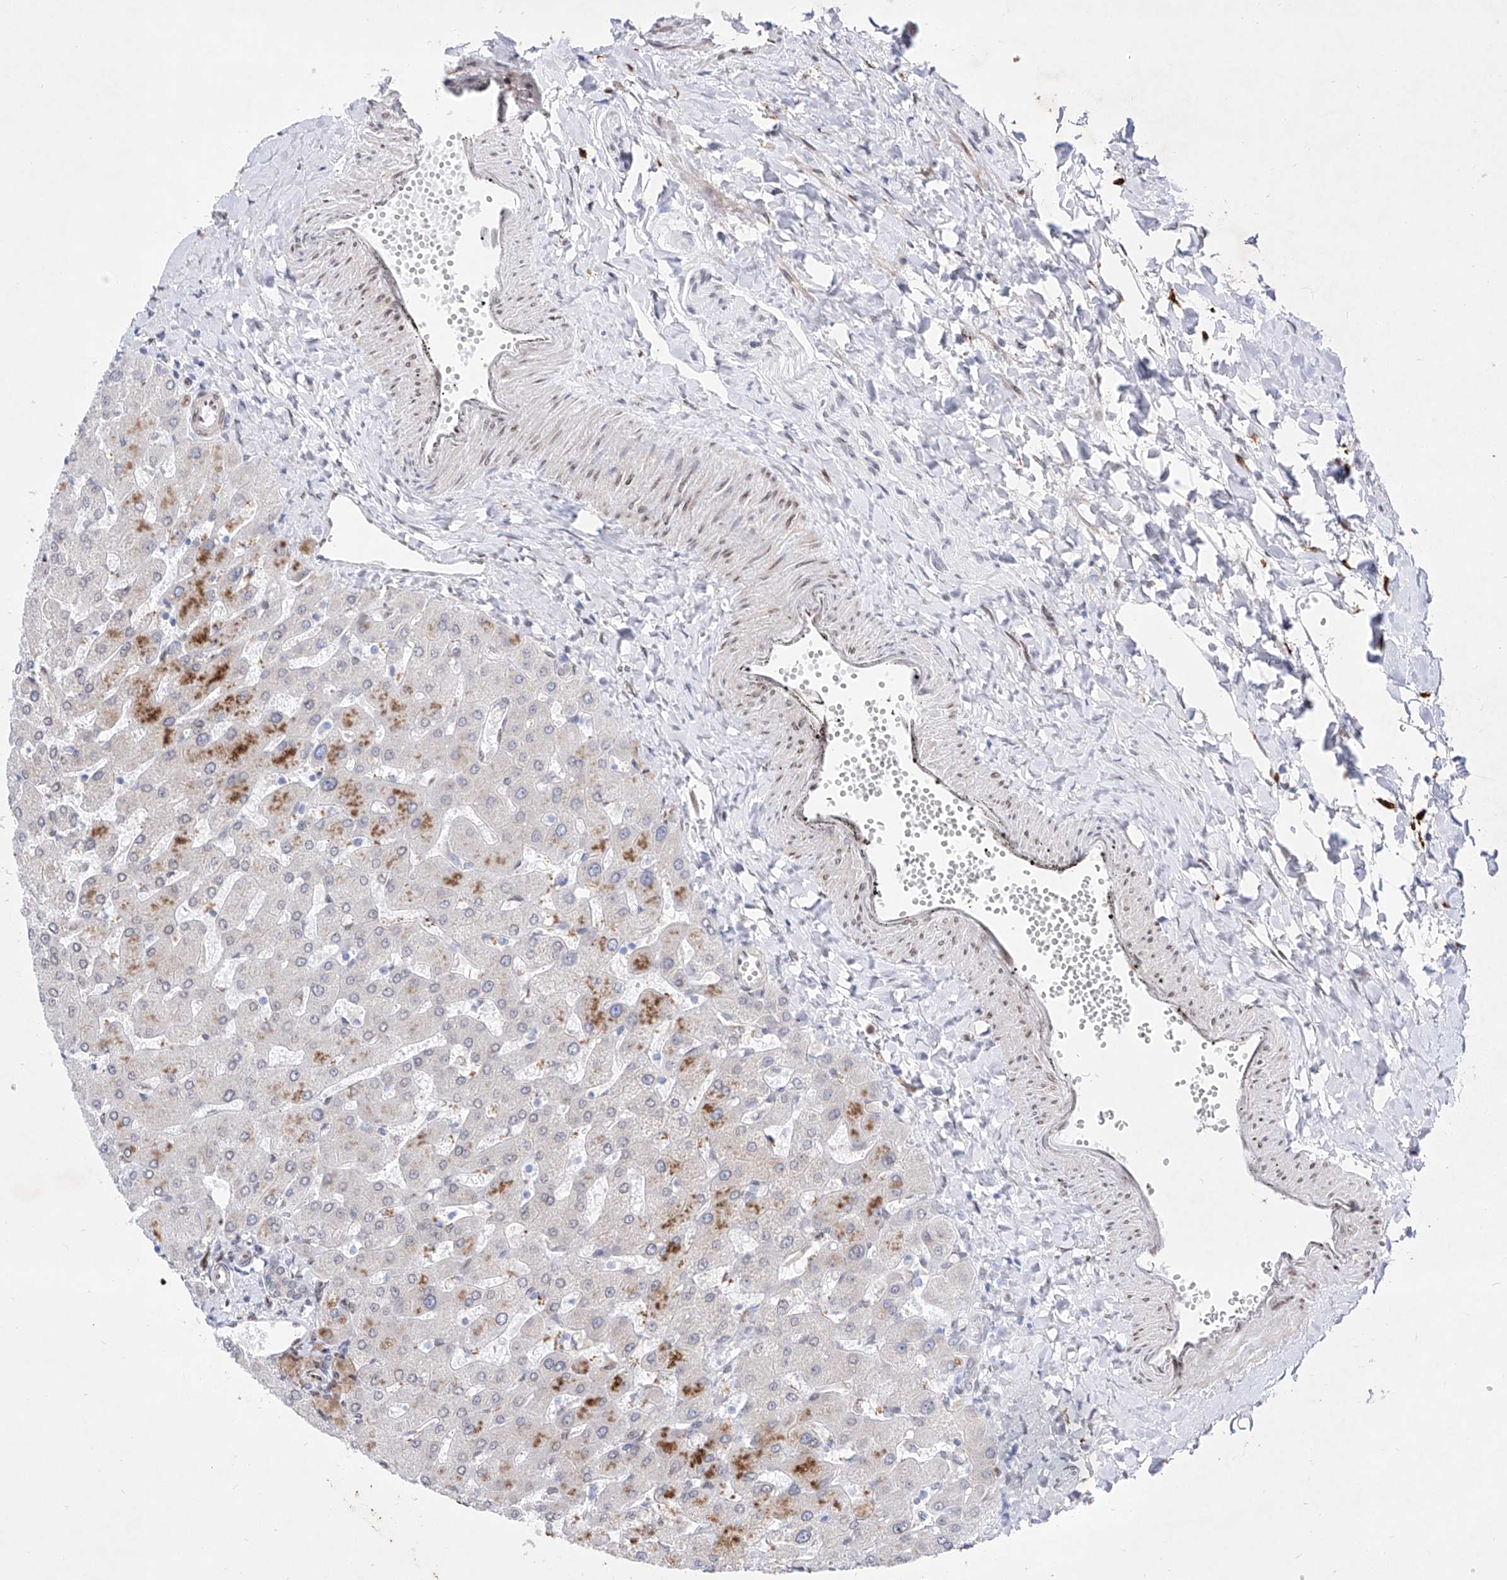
{"staining": {"intensity": "negative", "quantity": "none", "location": "none"}, "tissue": "liver", "cell_type": "Cholangiocytes", "image_type": "normal", "snomed": [{"axis": "morphology", "description": "Normal tissue, NOS"}, {"axis": "topography", "description": "Liver"}], "caption": "An image of liver stained for a protein reveals no brown staining in cholangiocytes. Nuclei are stained in blue.", "gene": "LCLAT1", "patient": {"sex": "male", "age": 55}}